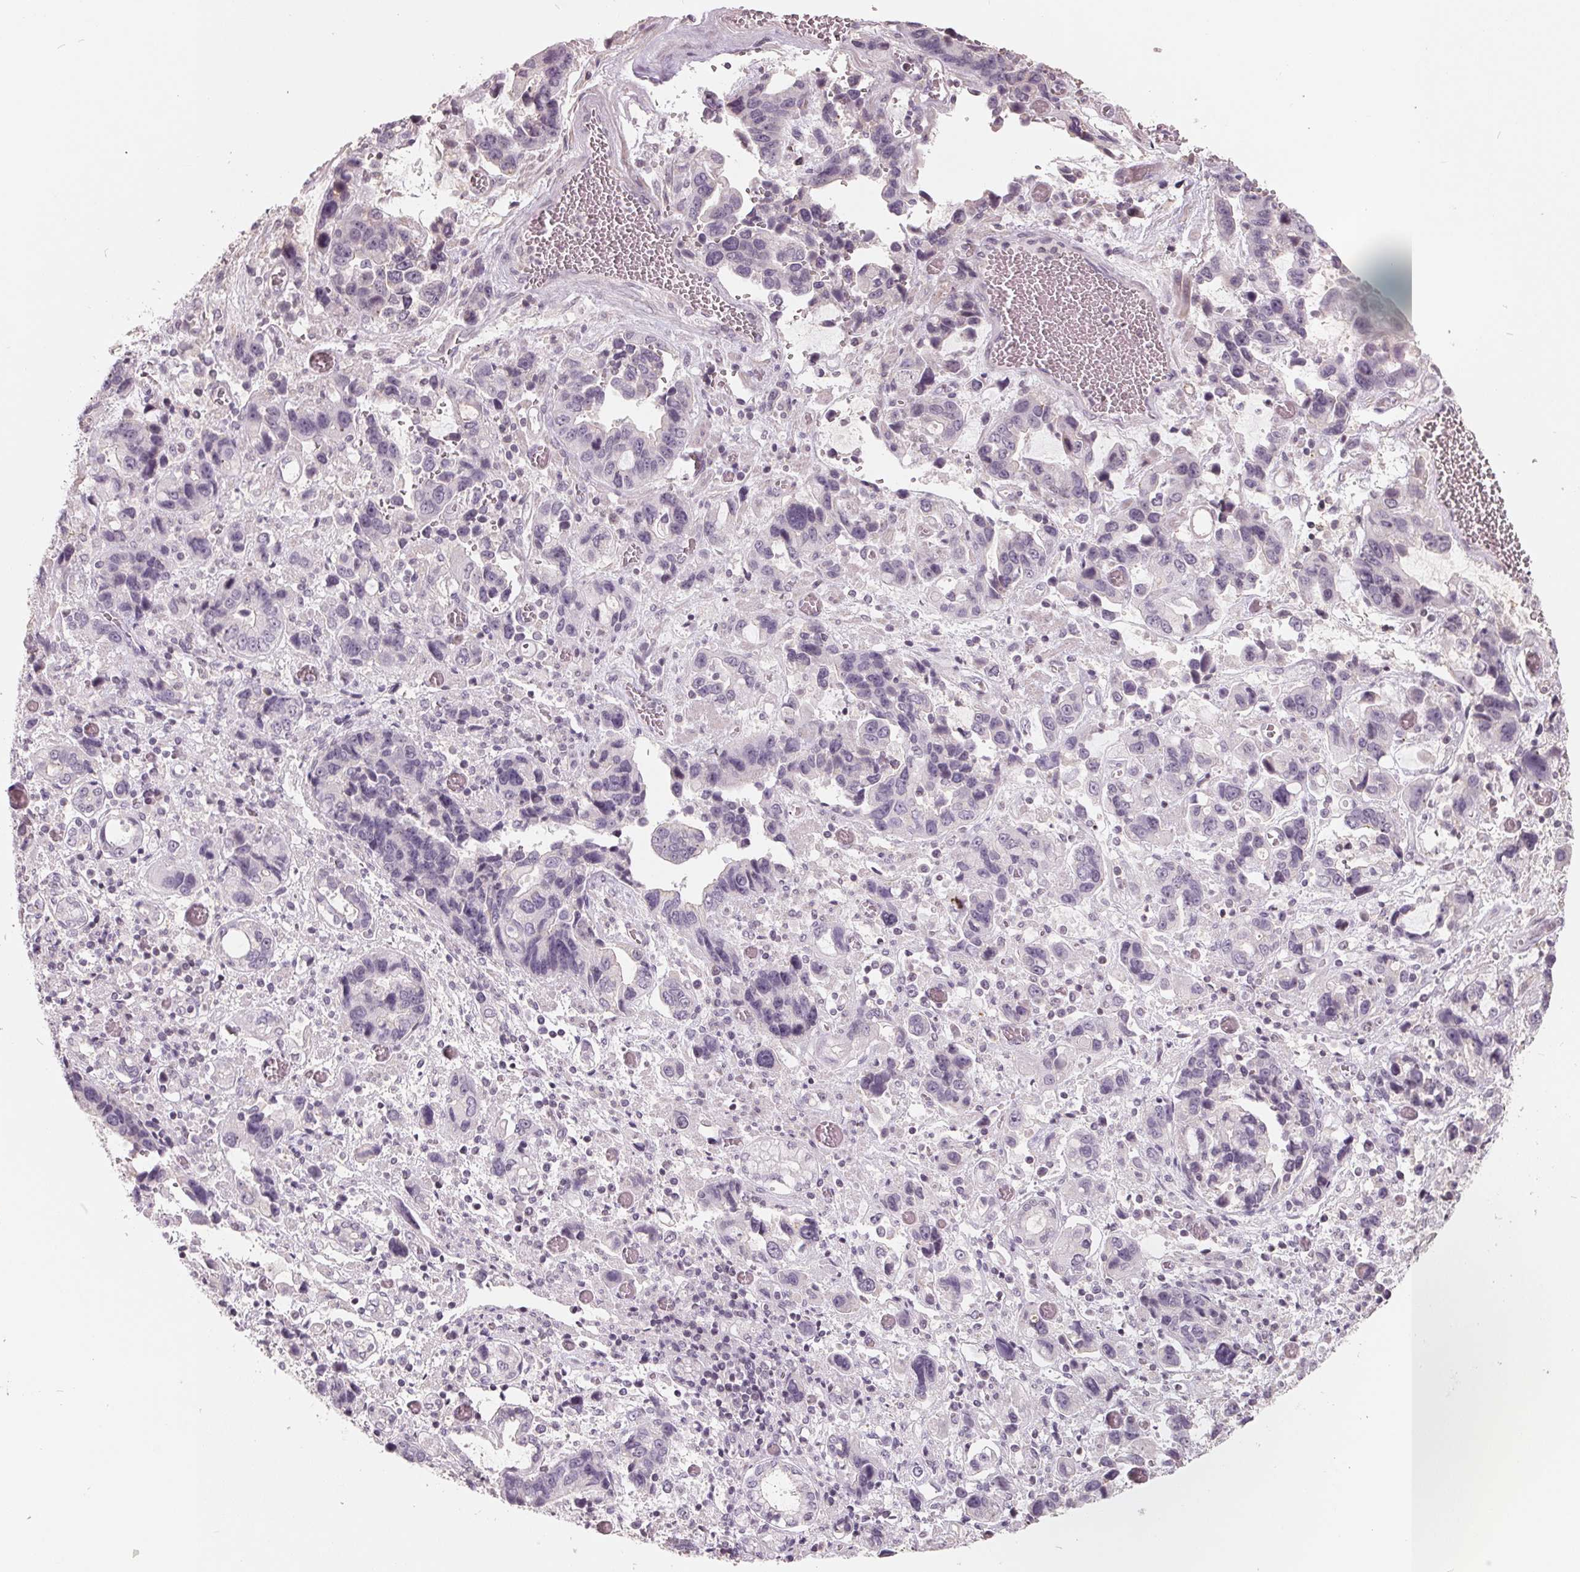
{"staining": {"intensity": "negative", "quantity": "none", "location": "none"}, "tissue": "stomach cancer", "cell_type": "Tumor cells", "image_type": "cancer", "snomed": [{"axis": "morphology", "description": "Adenocarcinoma, NOS"}, {"axis": "topography", "description": "Stomach, upper"}], "caption": "High power microscopy micrograph of an IHC photomicrograph of stomach cancer (adenocarcinoma), revealing no significant staining in tumor cells.", "gene": "FTCD", "patient": {"sex": "female", "age": 81}}